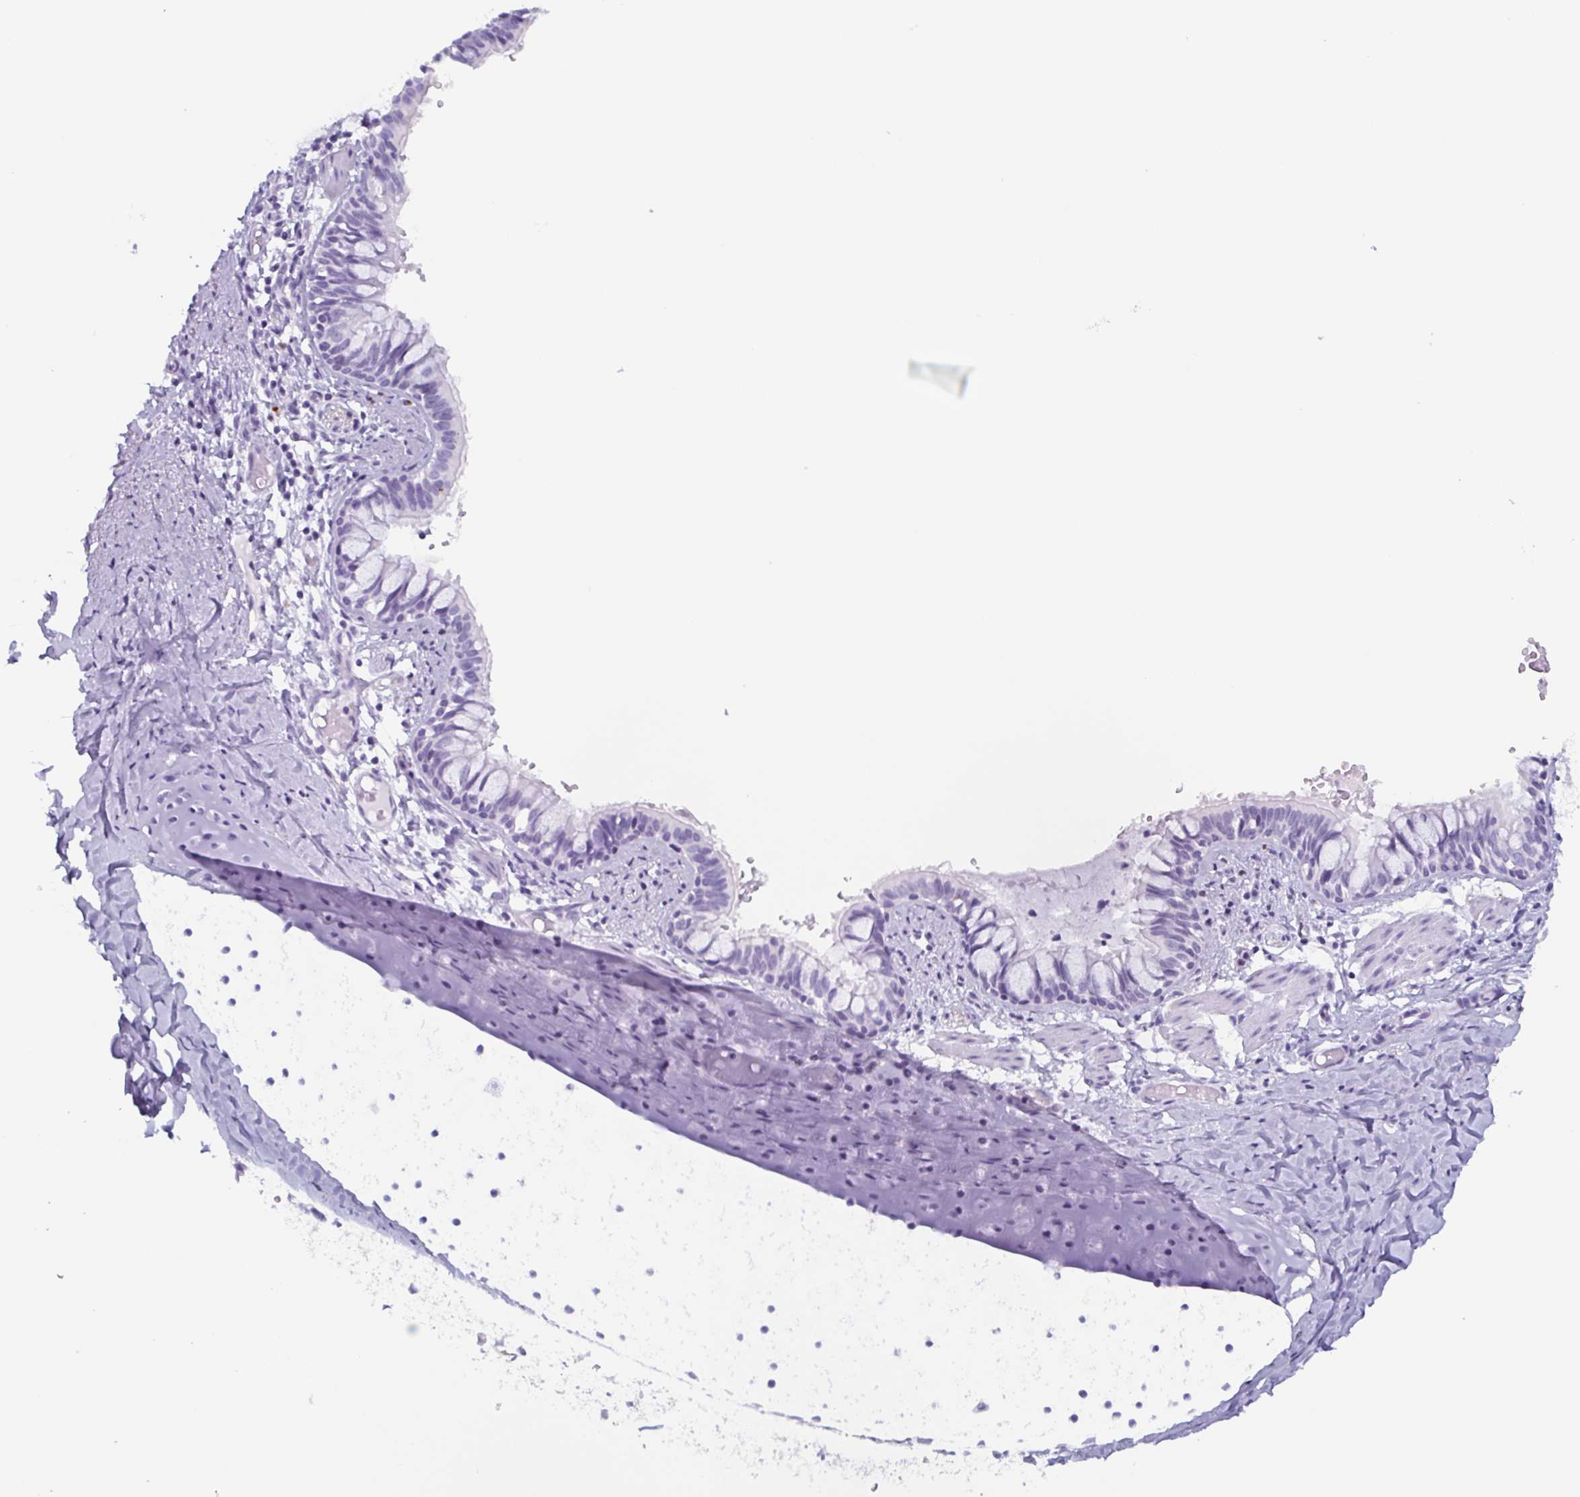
{"staining": {"intensity": "negative", "quantity": "none", "location": "none"}, "tissue": "bronchus", "cell_type": "Respiratory epithelial cells", "image_type": "normal", "snomed": [{"axis": "morphology", "description": "Normal tissue, NOS"}, {"axis": "topography", "description": "Bronchus"}], "caption": "IHC histopathology image of normal bronchus stained for a protein (brown), which displays no staining in respiratory epithelial cells. (DAB (3,3'-diaminobenzidine) IHC, high magnification).", "gene": "BPI", "patient": {"sex": "male", "age": 1}}